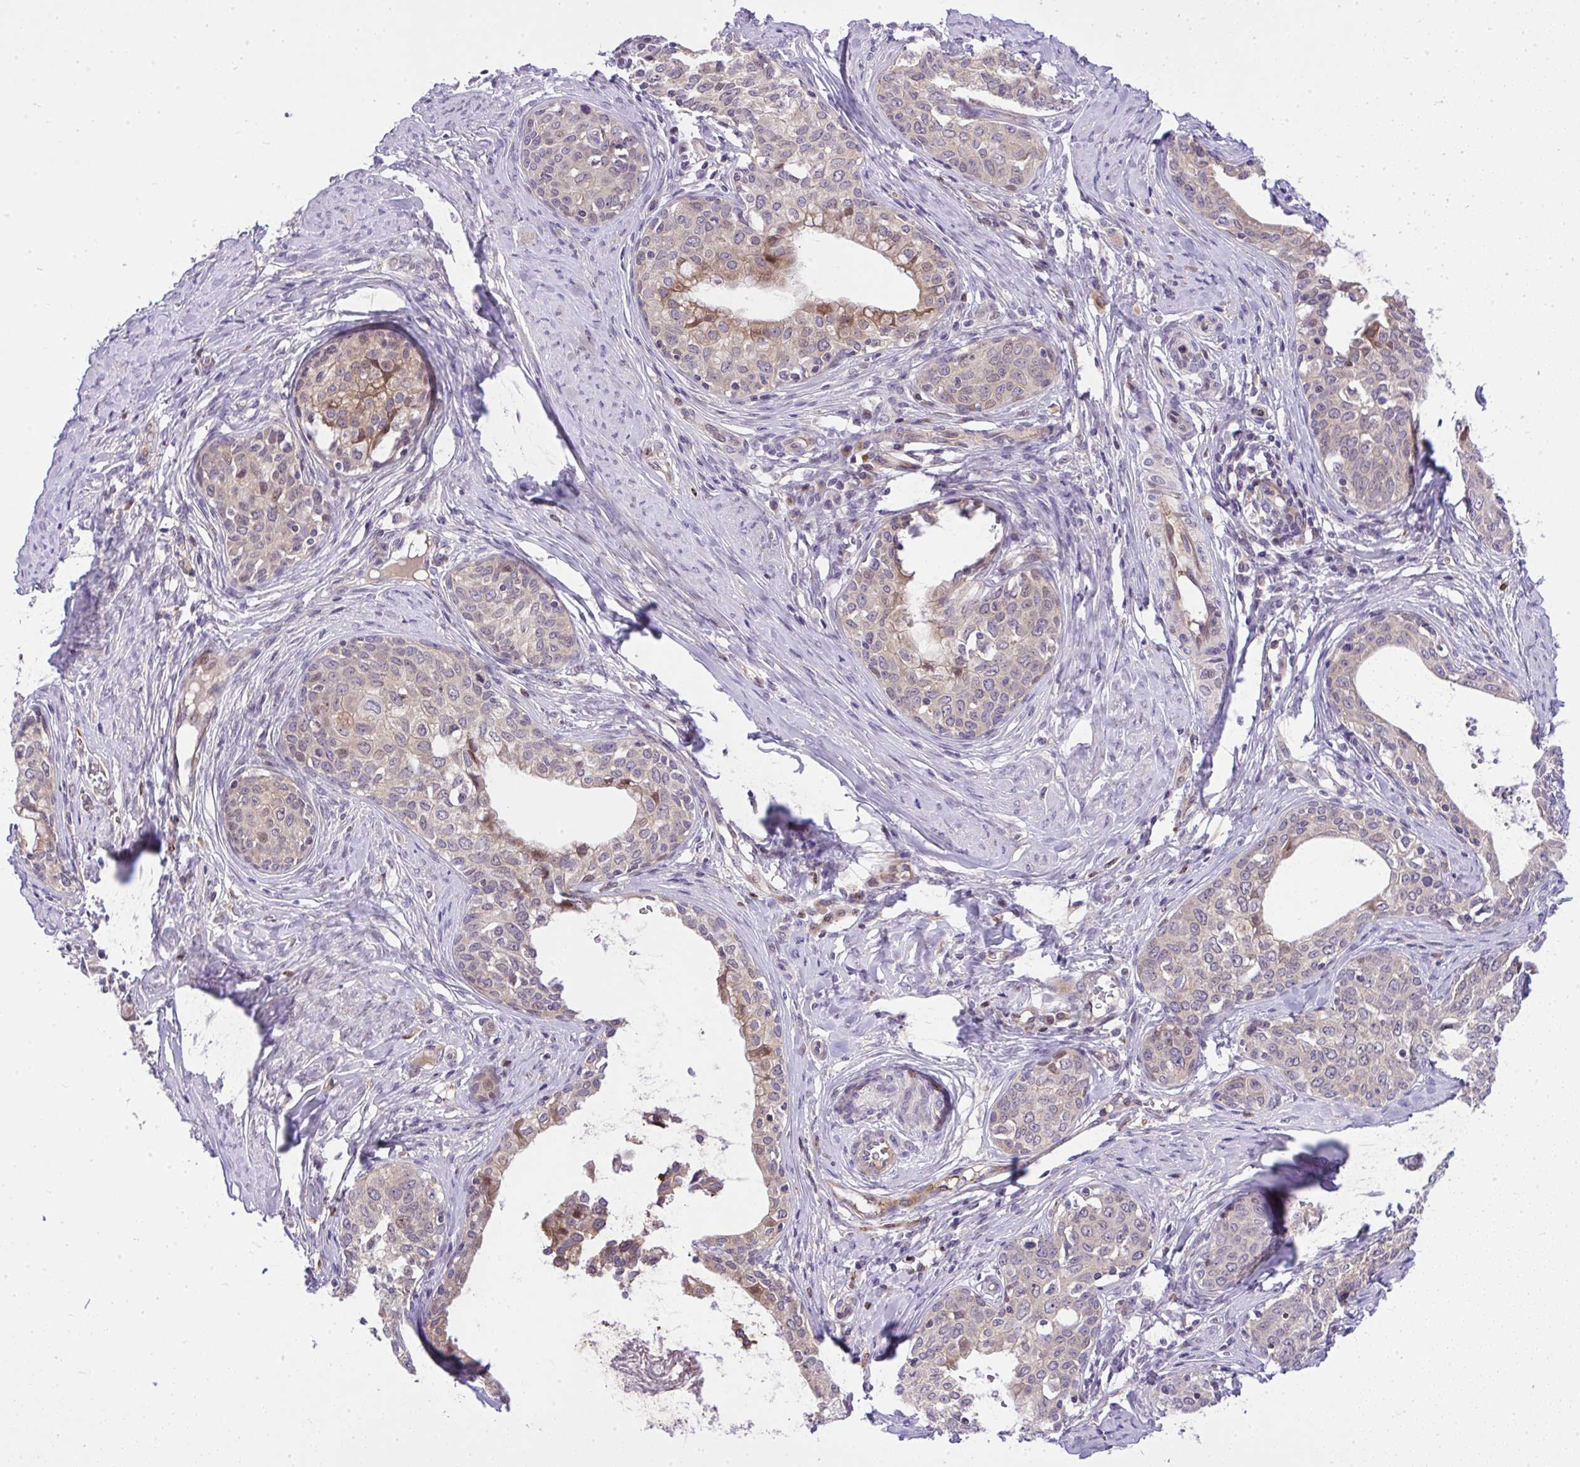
{"staining": {"intensity": "weak", "quantity": ">75%", "location": "cytoplasmic/membranous,nuclear"}, "tissue": "cervical cancer", "cell_type": "Tumor cells", "image_type": "cancer", "snomed": [{"axis": "morphology", "description": "Squamous cell carcinoma, NOS"}, {"axis": "morphology", "description": "Adenocarcinoma, NOS"}, {"axis": "topography", "description": "Cervix"}], "caption": "Human cervical cancer stained for a protein (brown) reveals weak cytoplasmic/membranous and nuclear positive staining in about >75% of tumor cells.", "gene": "CHIA", "patient": {"sex": "female", "age": 52}}